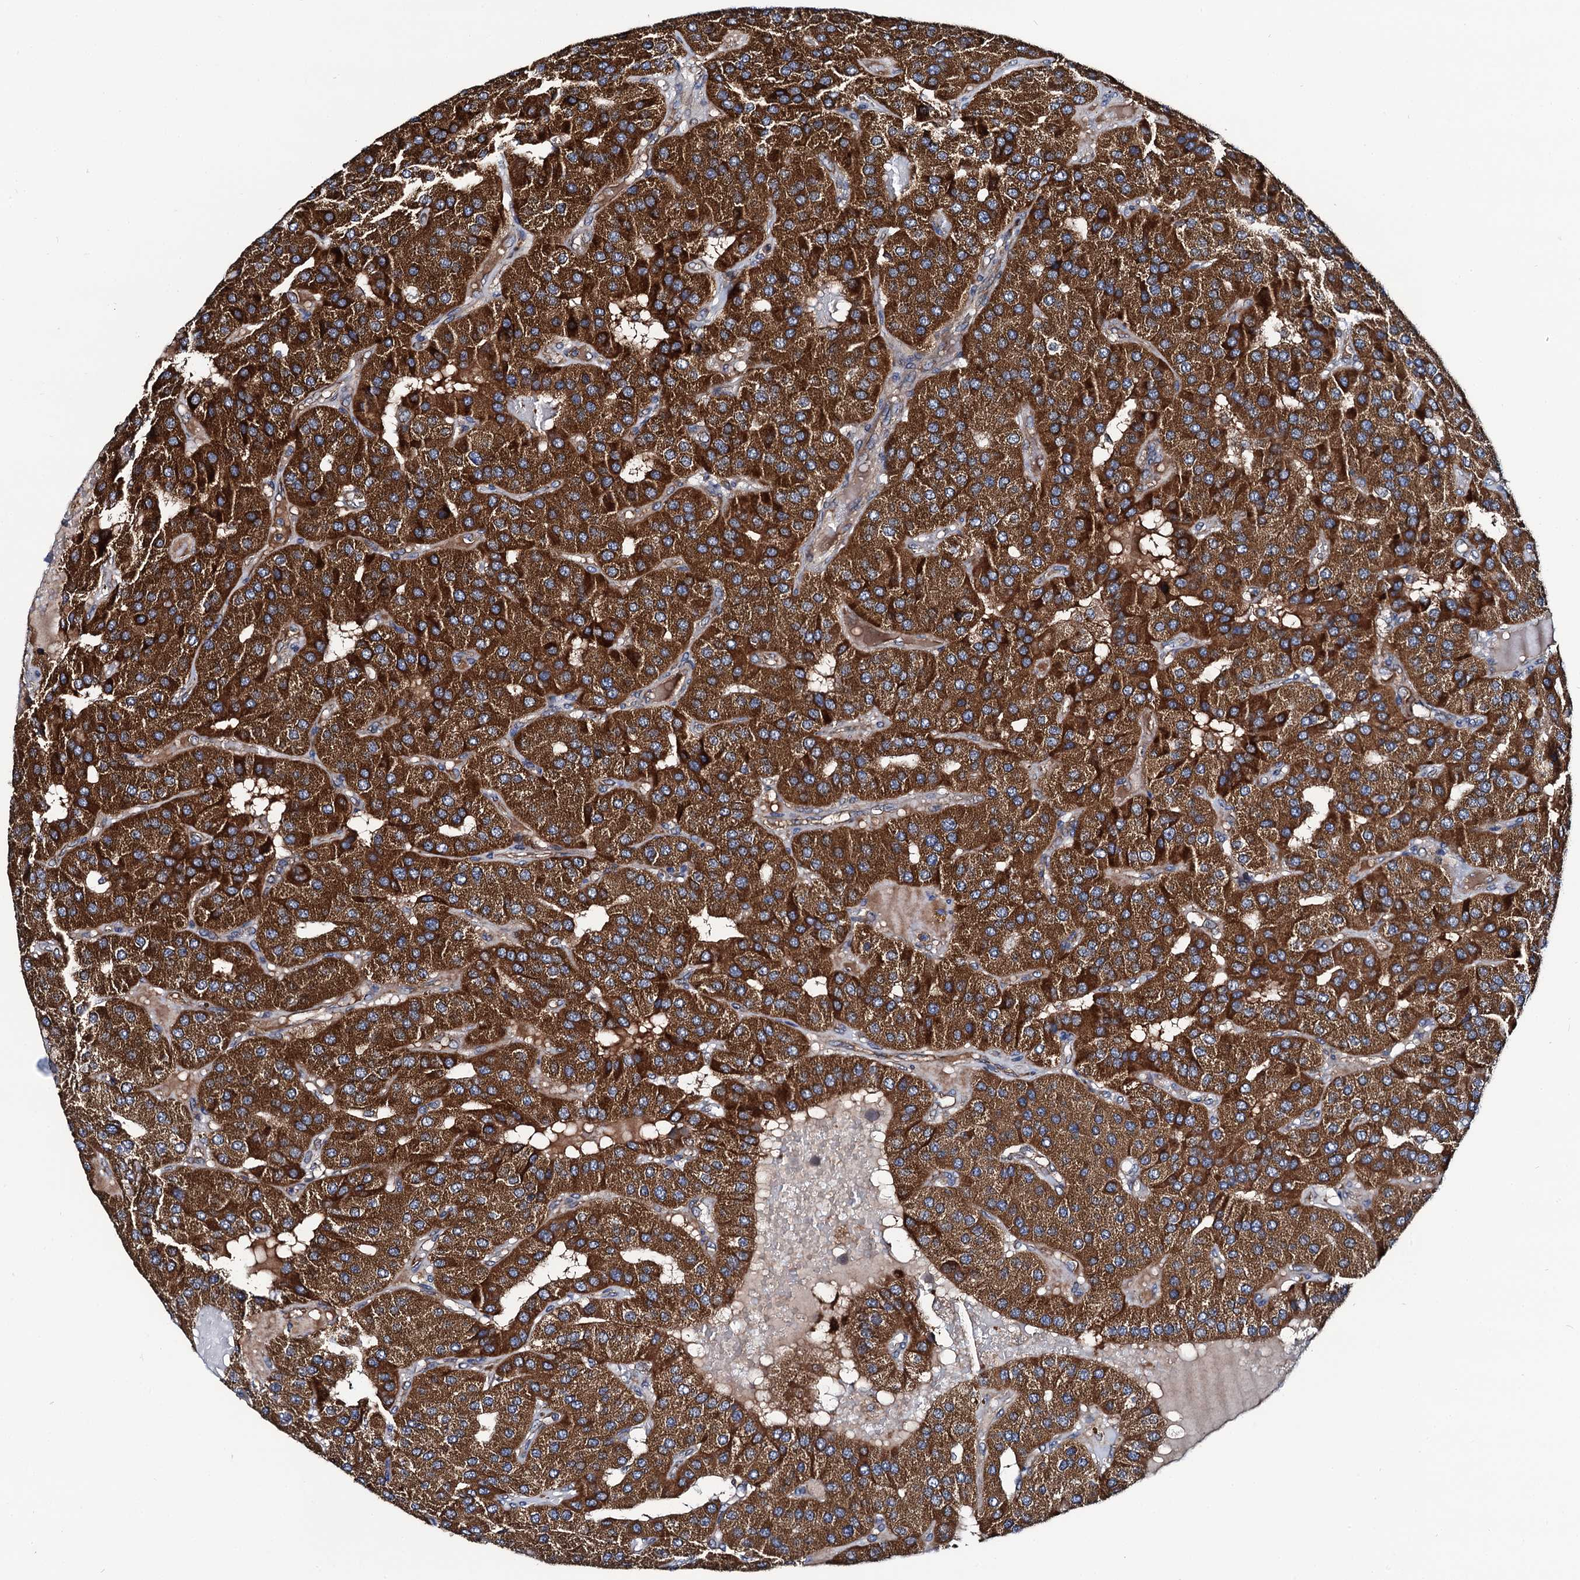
{"staining": {"intensity": "strong", "quantity": ">75%", "location": "cytoplasmic/membranous"}, "tissue": "parathyroid gland", "cell_type": "Glandular cells", "image_type": "normal", "snomed": [{"axis": "morphology", "description": "Normal tissue, NOS"}, {"axis": "morphology", "description": "Adenoma, NOS"}, {"axis": "topography", "description": "Parathyroid gland"}], "caption": "Immunohistochemical staining of normal human parathyroid gland exhibits >75% levels of strong cytoplasmic/membranous protein positivity in about >75% of glandular cells.", "gene": "NEK1", "patient": {"sex": "female", "age": 86}}